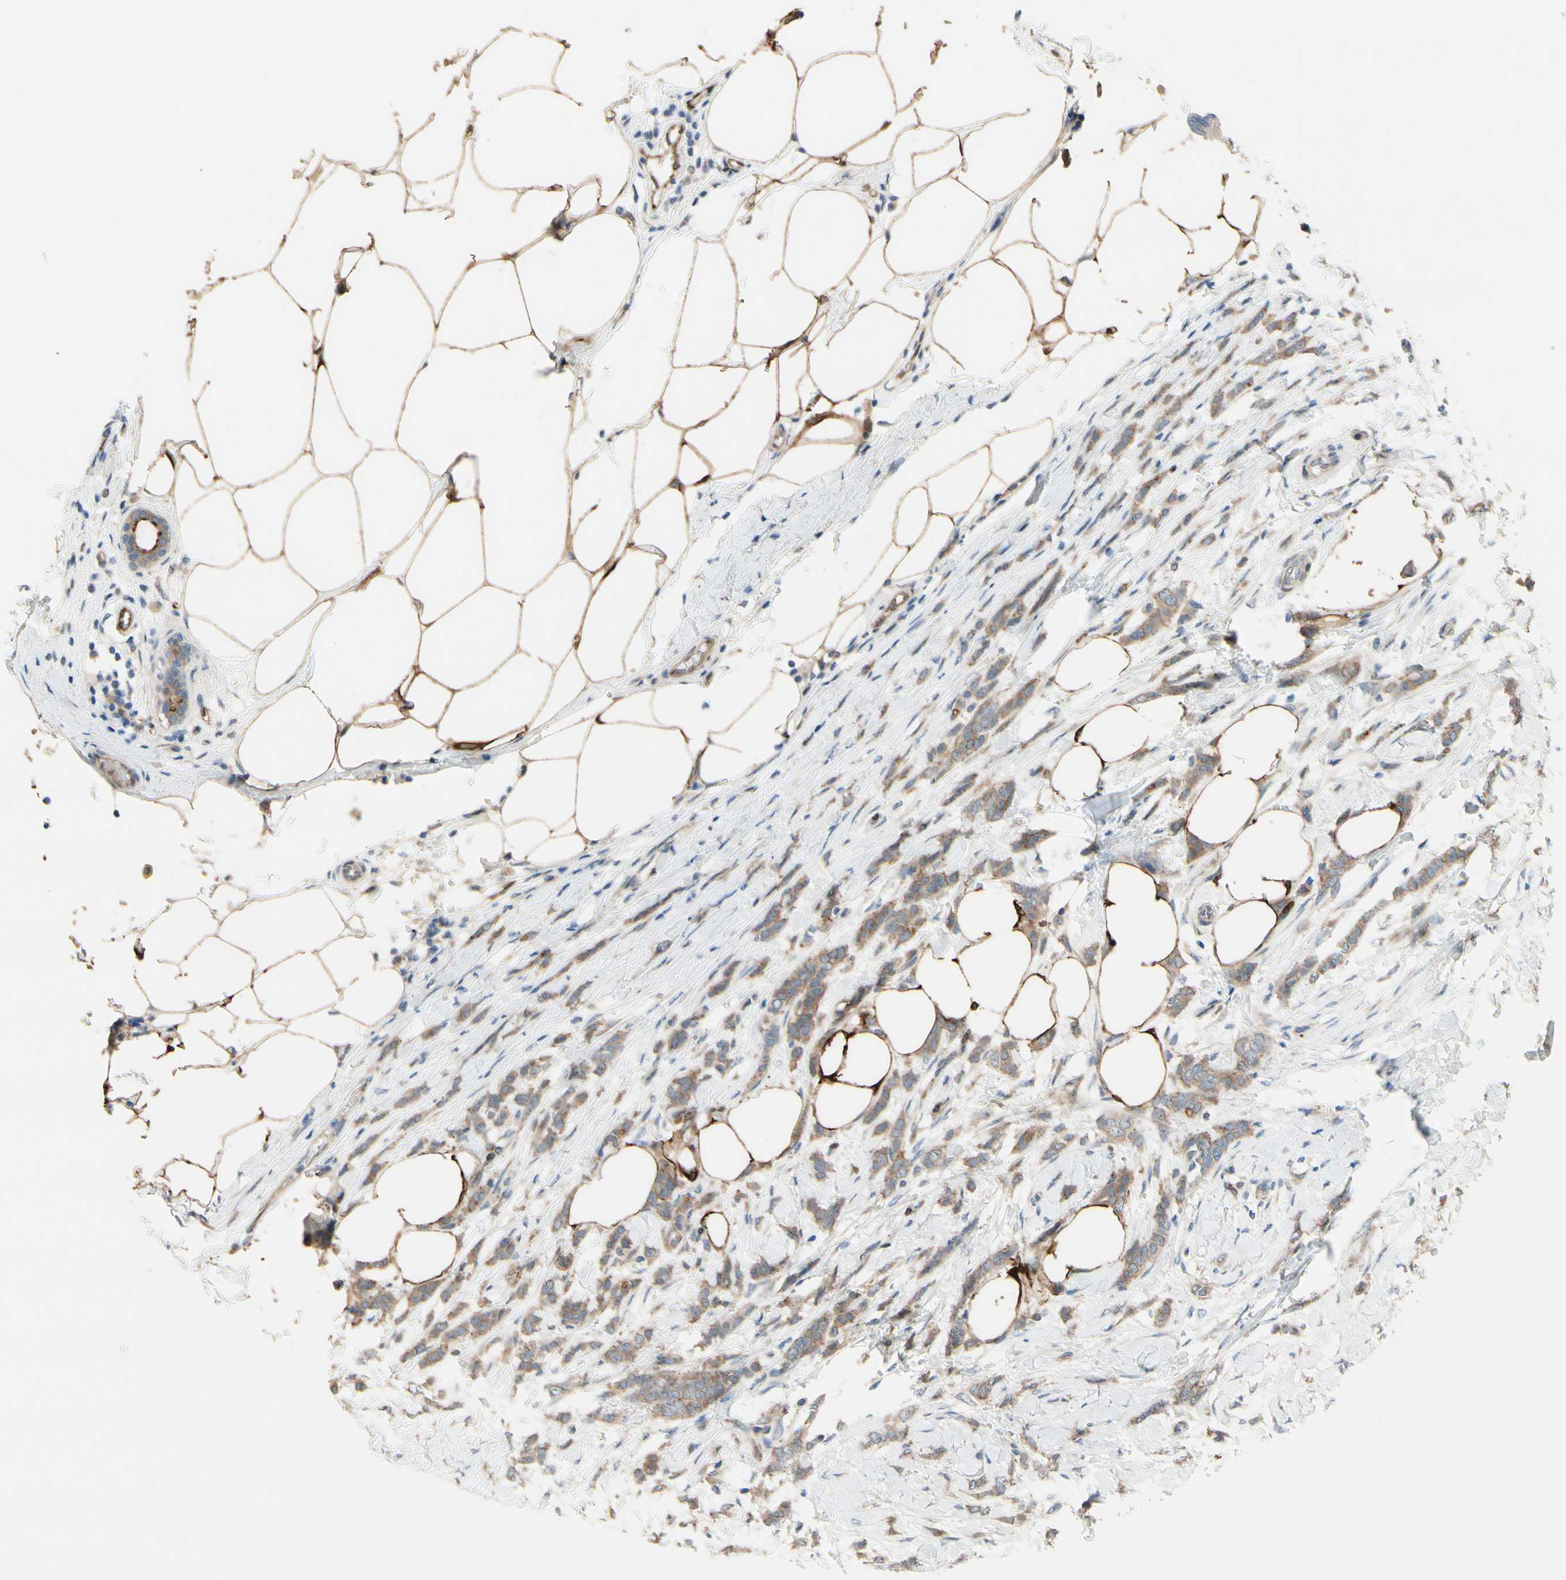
{"staining": {"intensity": "moderate", "quantity": ">75%", "location": "cytoplasmic/membranous"}, "tissue": "breast cancer", "cell_type": "Tumor cells", "image_type": "cancer", "snomed": [{"axis": "morphology", "description": "Lobular carcinoma, in situ"}, {"axis": "morphology", "description": "Lobular carcinoma"}, {"axis": "topography", "description": "Breast"}], "caption": "Human breast lobular carcinoma in situ stained for a protein (brown) displays moderate cytoplasmic/membranous positive staining in about >75% of tumor cells.", "gene": "PRXL2A", "patient": {"sex": "female", "age": 41}}